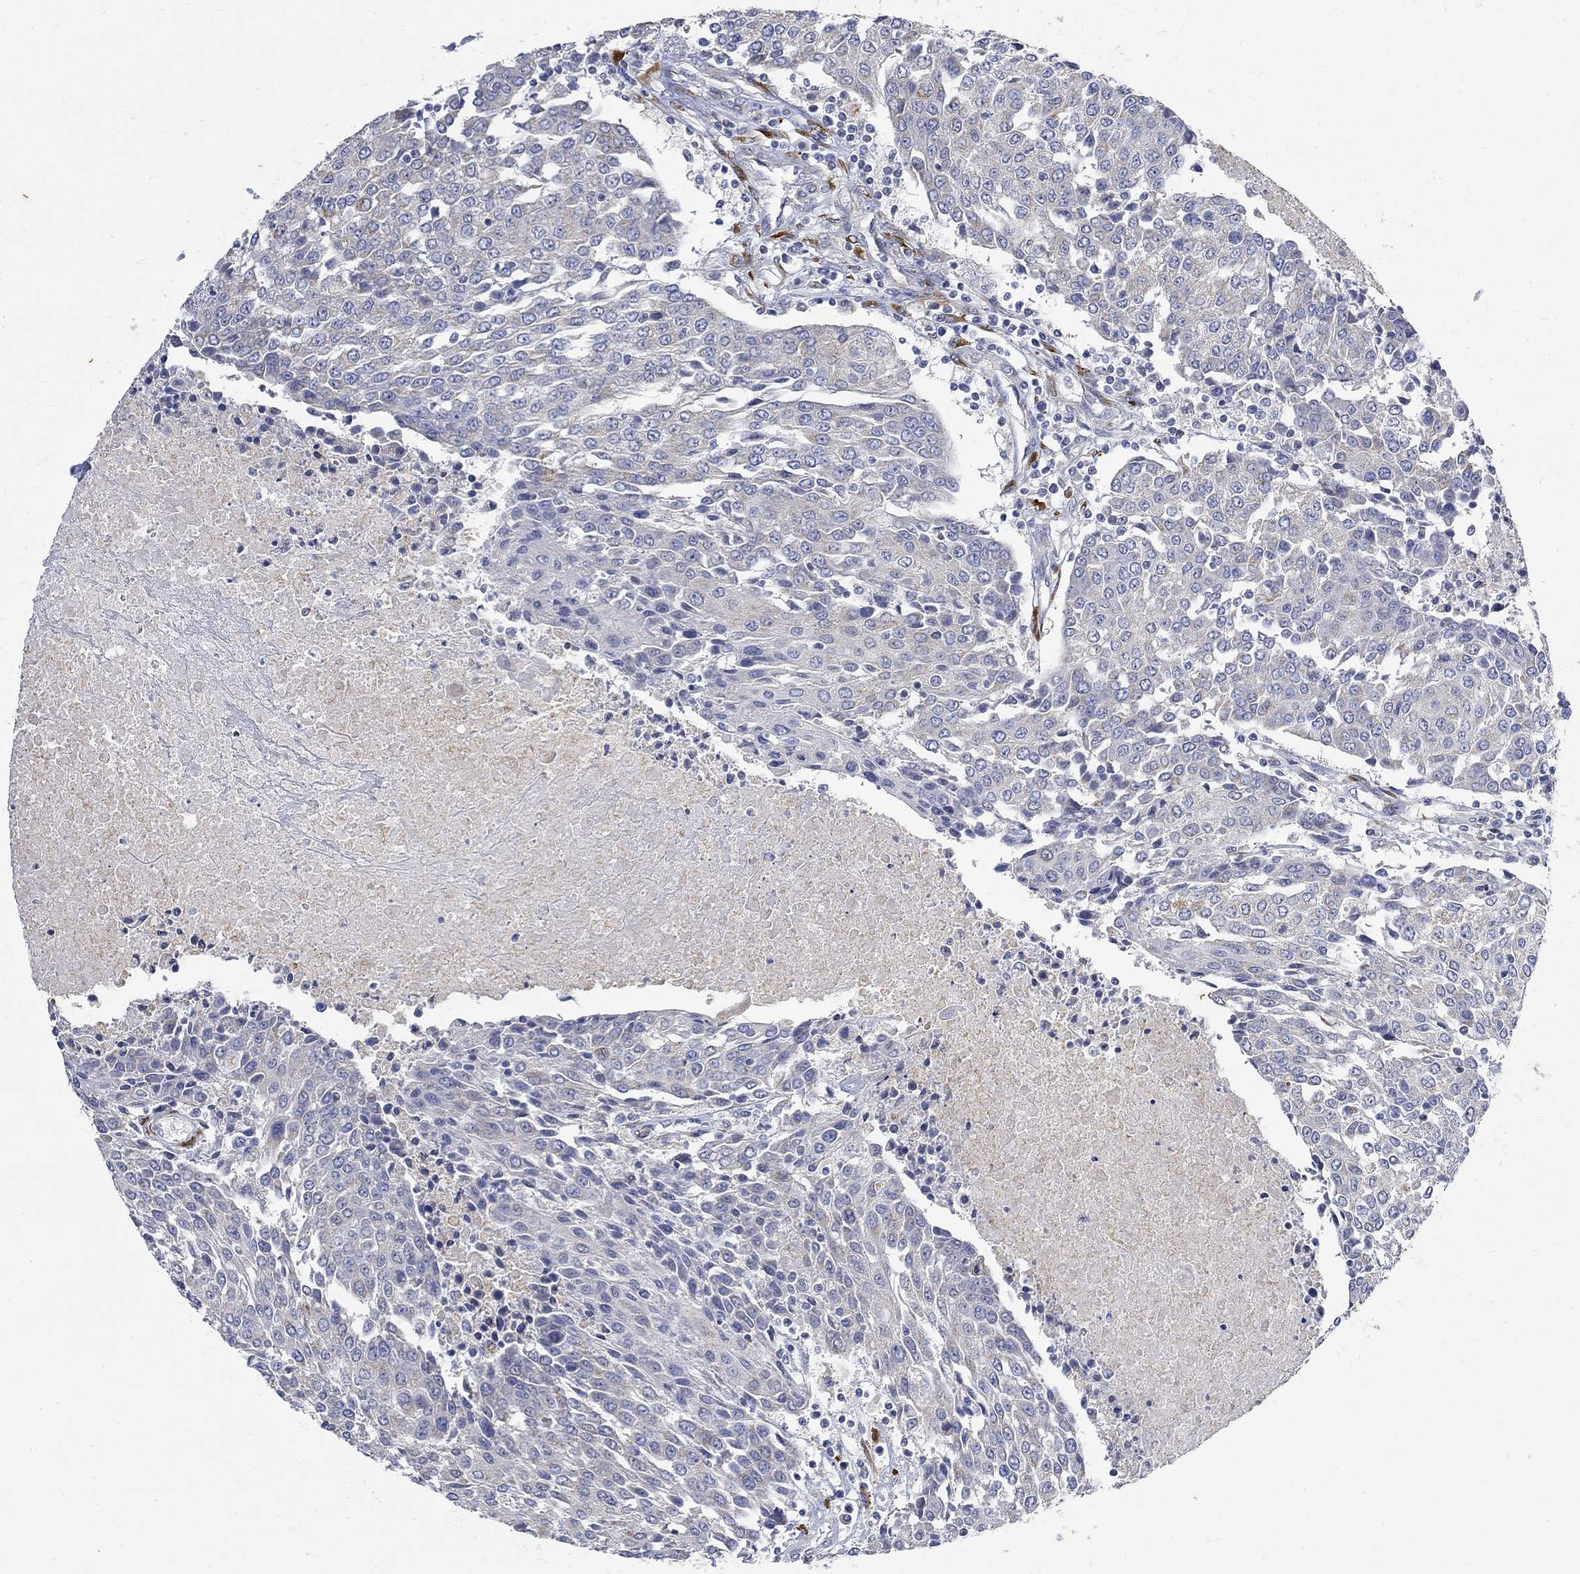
{"staining": {"intensity": "negative", "quantity": "none", "location": "none"}, "tissue": "urothelial cancer", "cell_type": "Tumor cells", "image_type": "cancer", "snomed": [{"axis": "morphology", "description": "Urothelial carcinoma, High grade"}, {"axis": "topography", "description": "Urinary bladder"}], "caption": "Tumor cells show no significant protein positivity in urothelial cancer.", "gene": "FNDC5", "patient": {"sex": "female", "age": 85}}